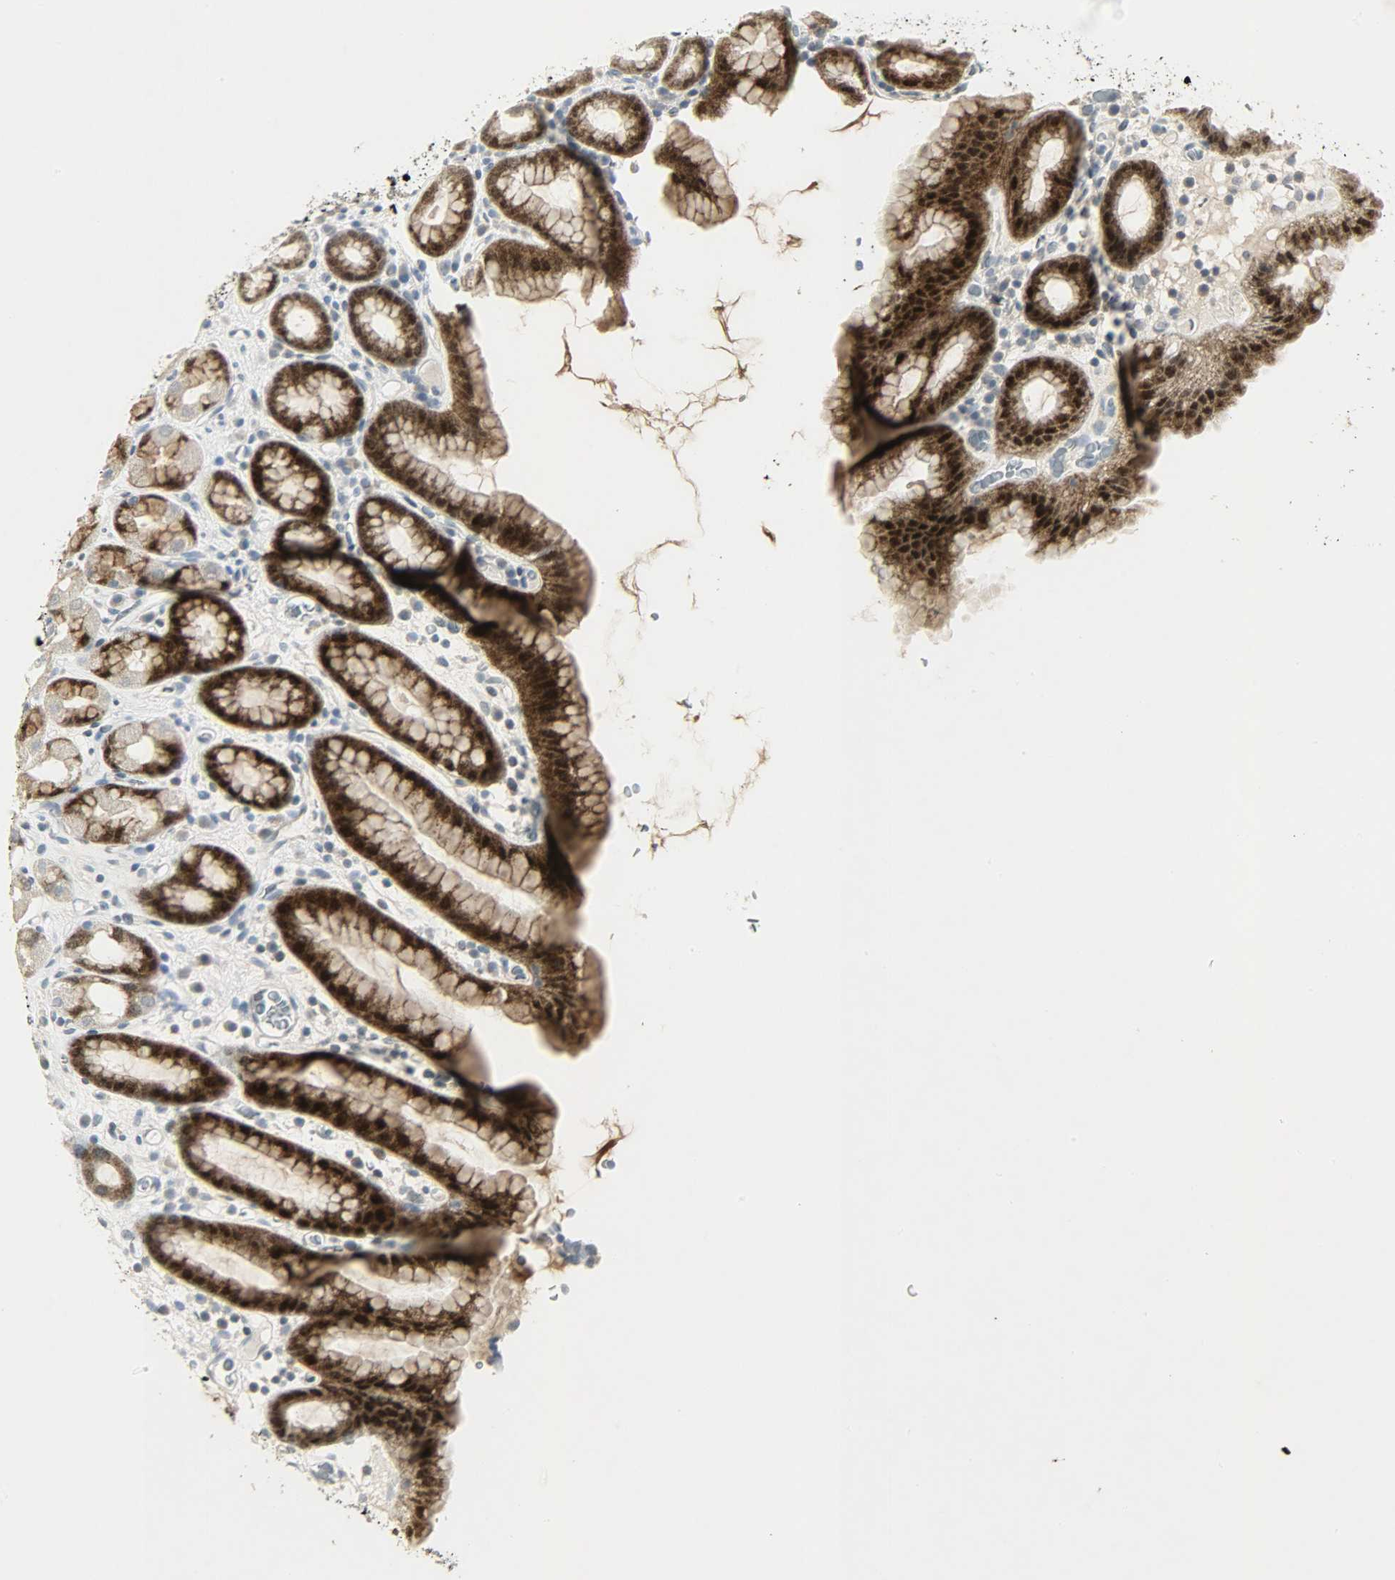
{"staining": {"intensity": "strong", "quantity": ">75%", "location": "cytoplasmic/membranous,nuclear"}, "tissue": "stomach", "cell_type": "Glandular cells", "image_type": "normal", "snomed": [{"axis": "morphology", "description": "Normal tissue, NOS"}, {"axis": "topography", "description": "Stomach, upper"}], "caption": "This photomicrograph exhibits unremarkable stomach stained with immunohistochemistry to label a protein in brown. The cytoplasmic/membranous,nuclear of glandular cells show strong positivity for the protein. Nuclei are counter-stained blue.", "gene": "CAMK4", "patient": {"sex": "male", "age": 68}}